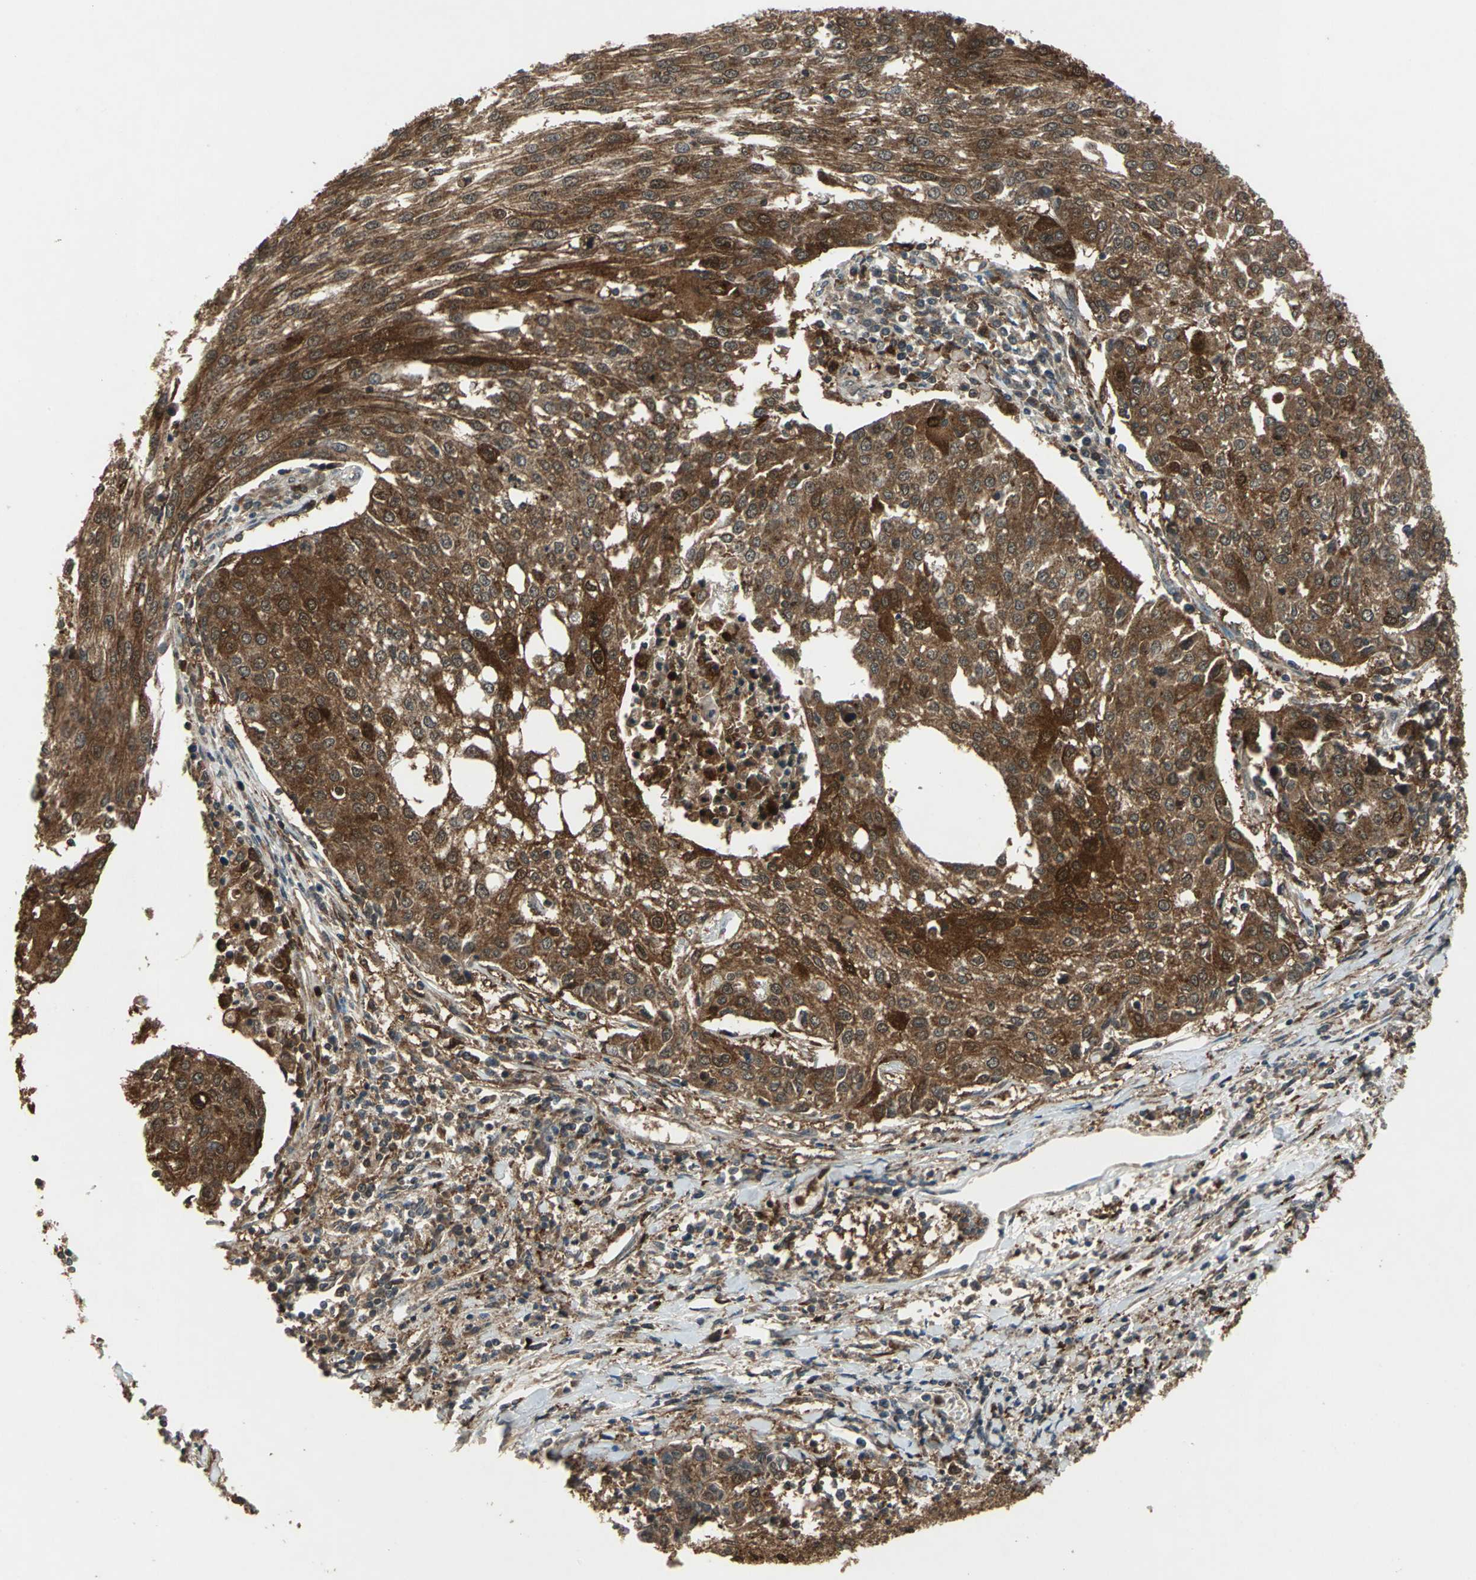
{"staining": {"intensity": "strong", "quantity": ">75%", "location": "cytoplasmic/membranous"}, "tissue": "urothelial cancer", "cell_type": "Tumor cells", "image_type": "cancer", "snomed": [{"axis": "morphology", "description": "Urothelial carcinoma, High grade"}, {"axis": "topography", "description": "Urinary bladder"}], "caption": "Immunohistochemical staining of human urothelial cancer displays high levels of strong cytoplasmic/membranous protein positivity in approximately >75% of tumor cells.", "gene": "PYCARD", "patient": {"sex": "female", "age": 85}}